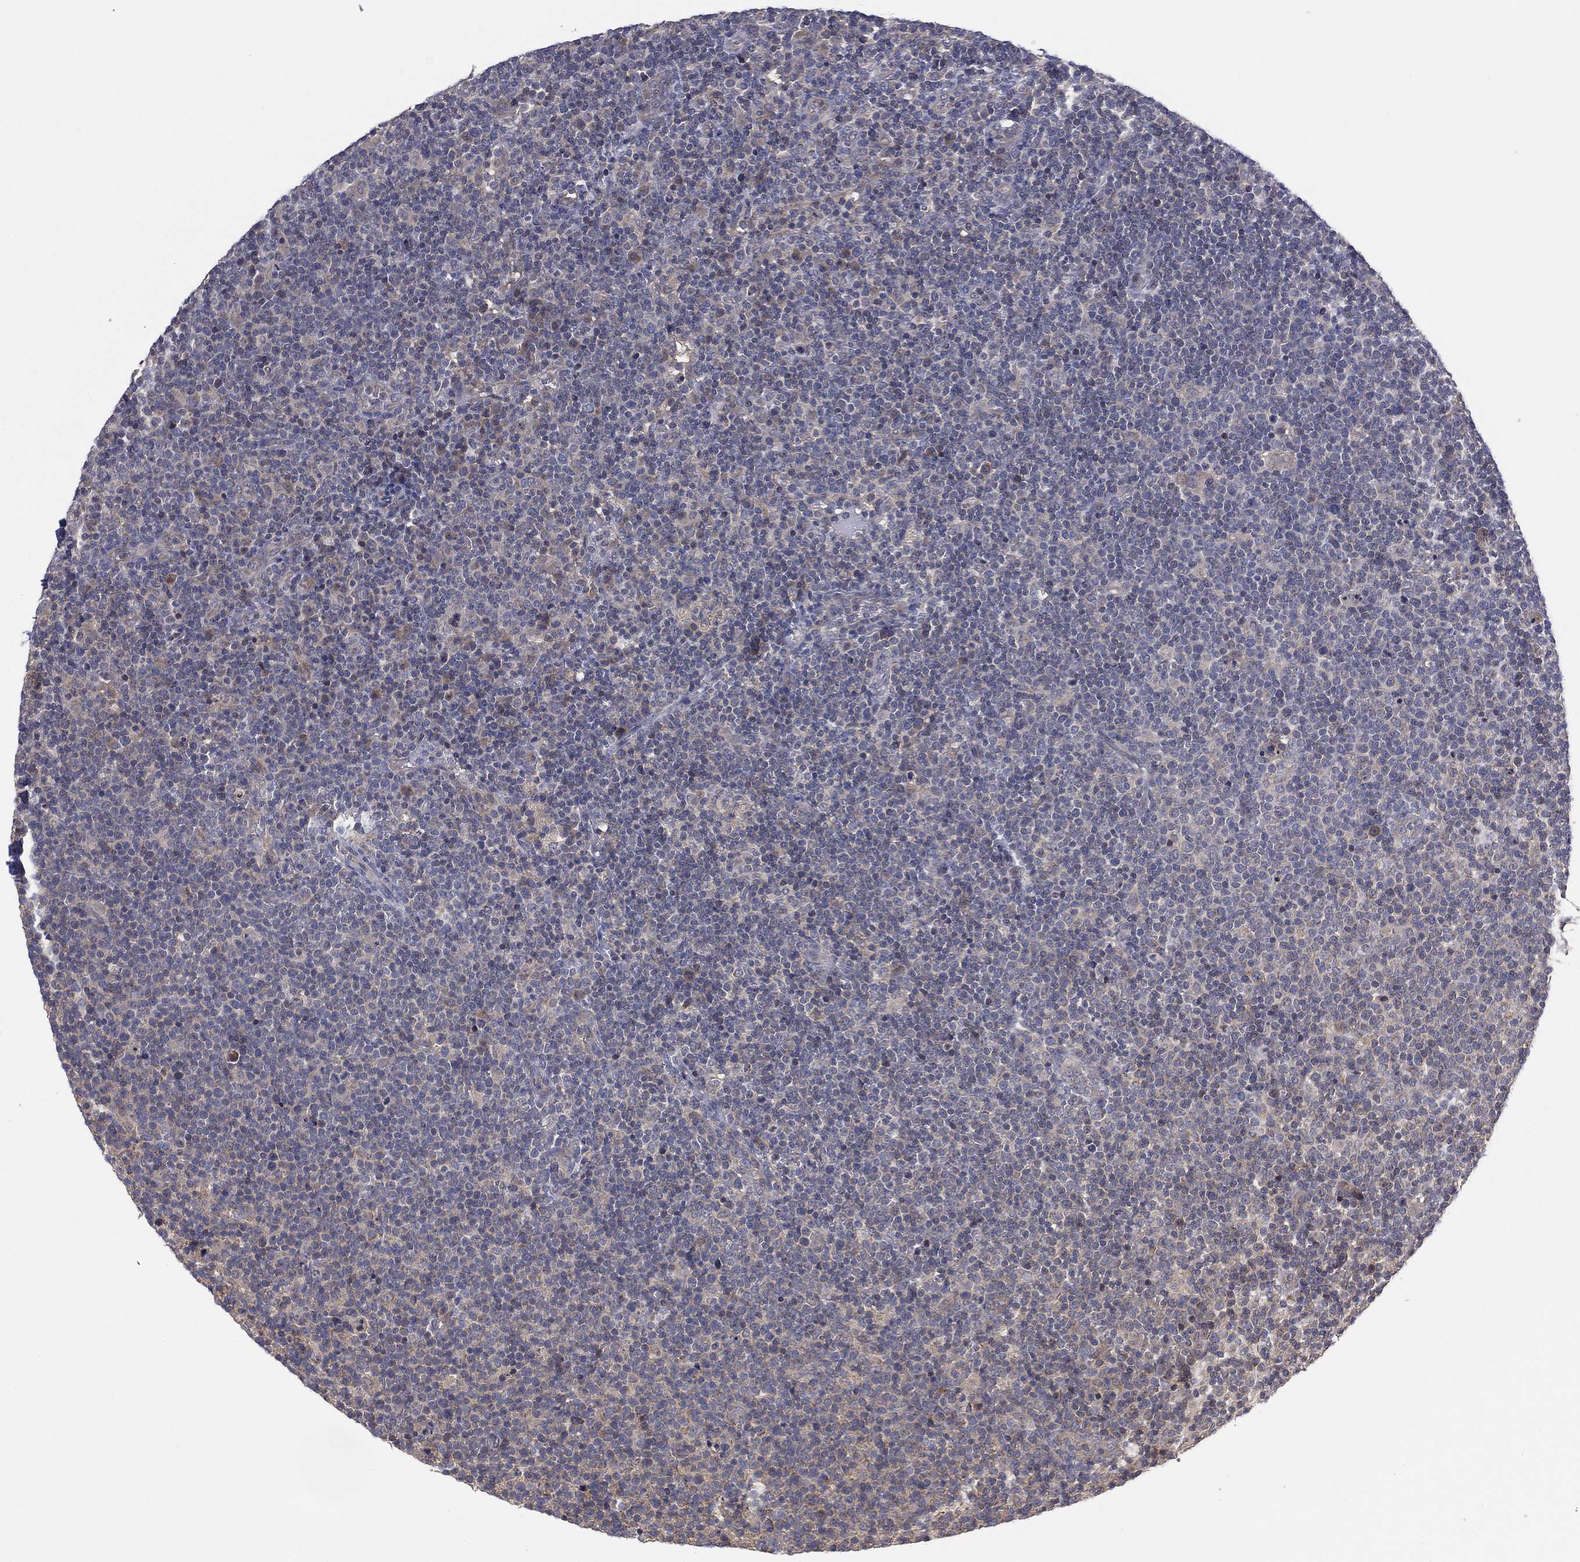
{"staining": {"intensity": "negative", "quantity": "none", "location": "none"}, "tissue": "lymphoma", "cell_type": "Tumor cells", "image_type": "cancer", "snomed": [{"axis": "morphology", "description": "Malignant lymphoma, non-Hodgkin's type, High grade"}, {"axis": "topography", "description": "Lymph node"}], "caption": "Lymphoma was stained to show a protein in brown. There is no significant staining in tumor cells. Brightfield microscopy of immunohistochemistry stained with DAB (3,3'-diaminobenzidine) (brown) and hematoxylin (blue), captured at high magnification.", "gene": "MPP7", "patient": {"sex": "male", "age": 61}}